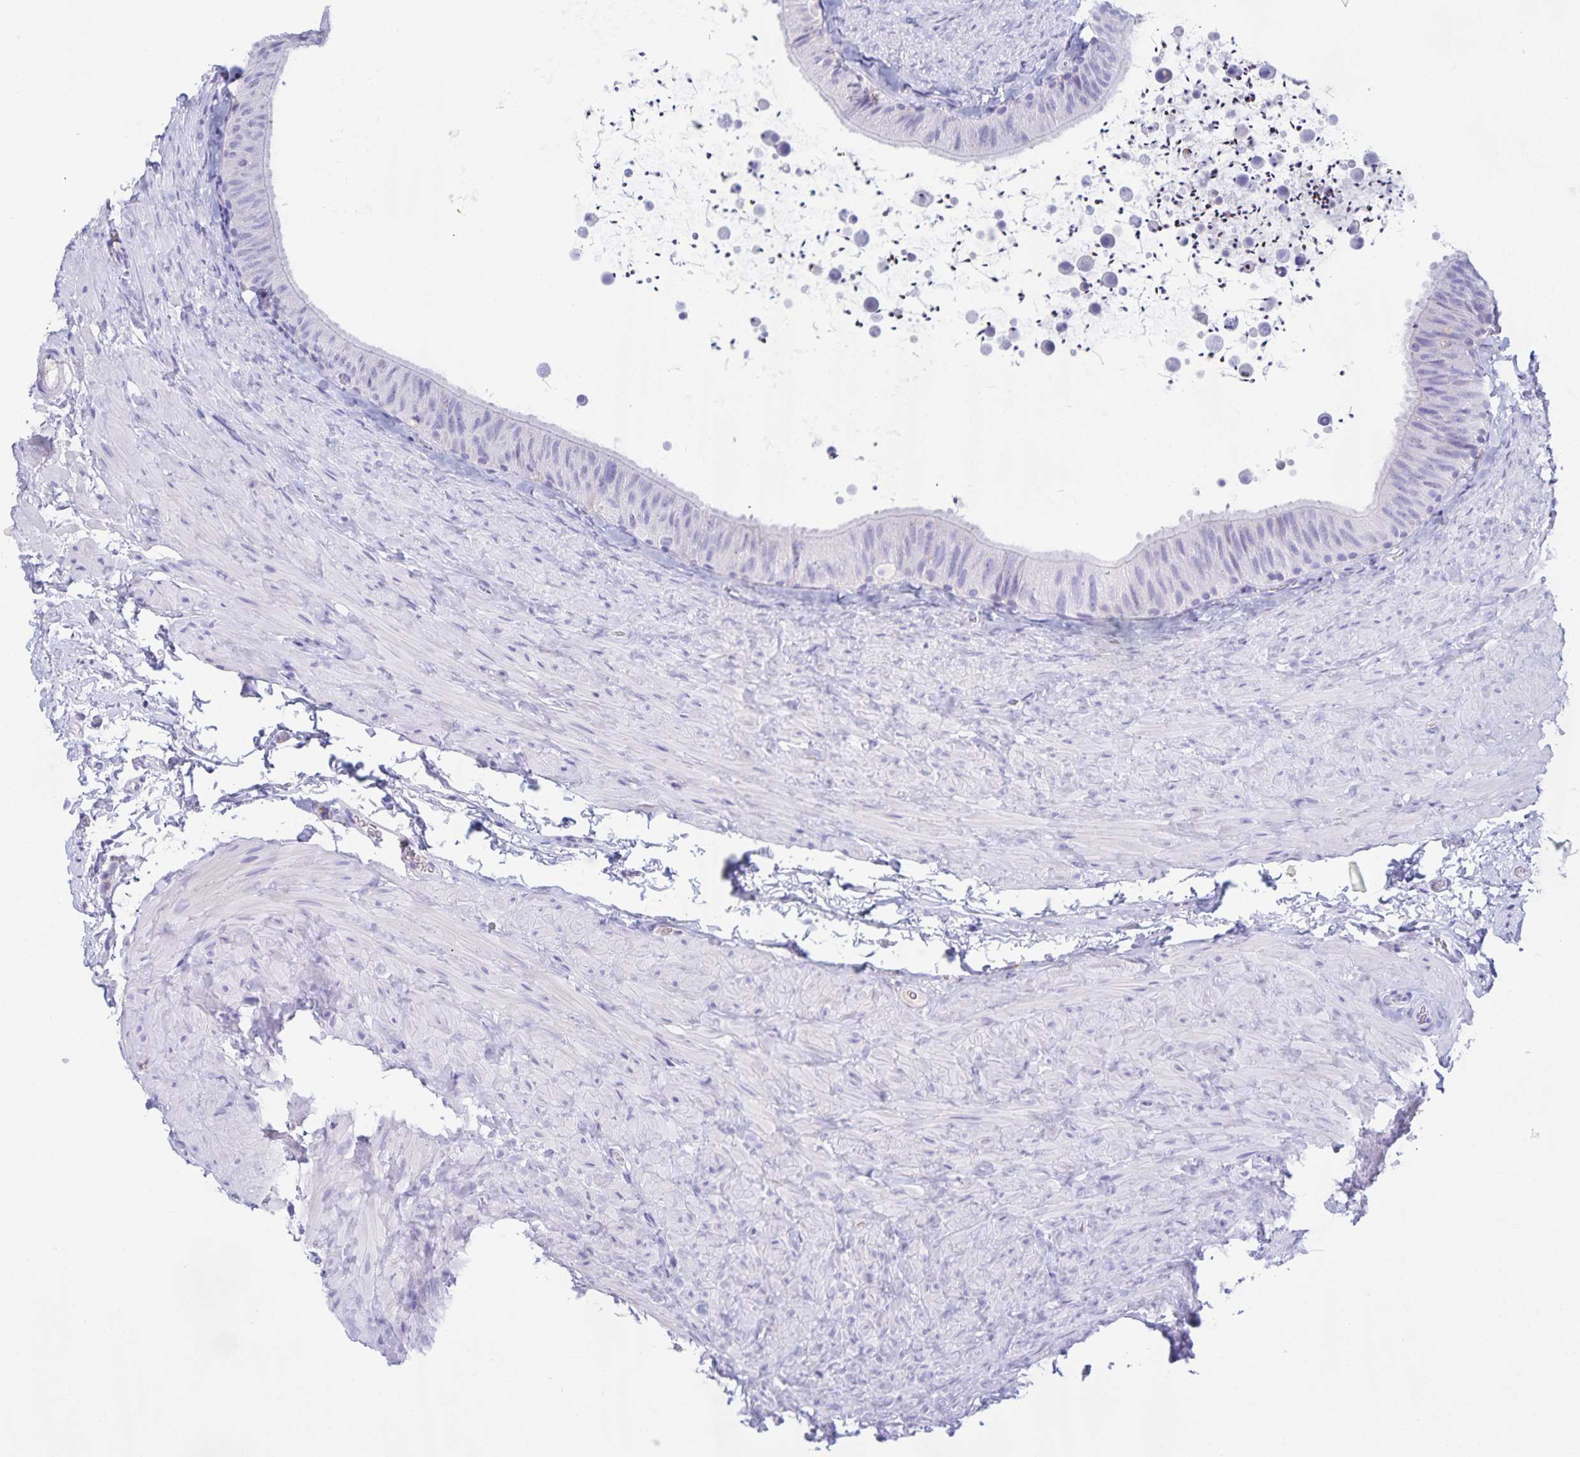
{"staining": {"intensity": "negative", "quantity": "none", "location": "none"}, "tissue": "epididymis", "cell_type": "Glandular cells", "image_type": "normal", "snomed": [{"axis": "morphology", "description": "Normal tissue, NOS"}, {"axis": "topography", "description": "Epididymis, spermatic cord, NOS"}, {"axis": "topography", "description": "Epididymis"}], "caption": "A micrograph of human epididymis is negative for staining in glandular cells. (DAB immunohistochemistry (IHC), high magnification).", "gene": "CATSPER4", "patient": {"sex": "male", "age": 31}}